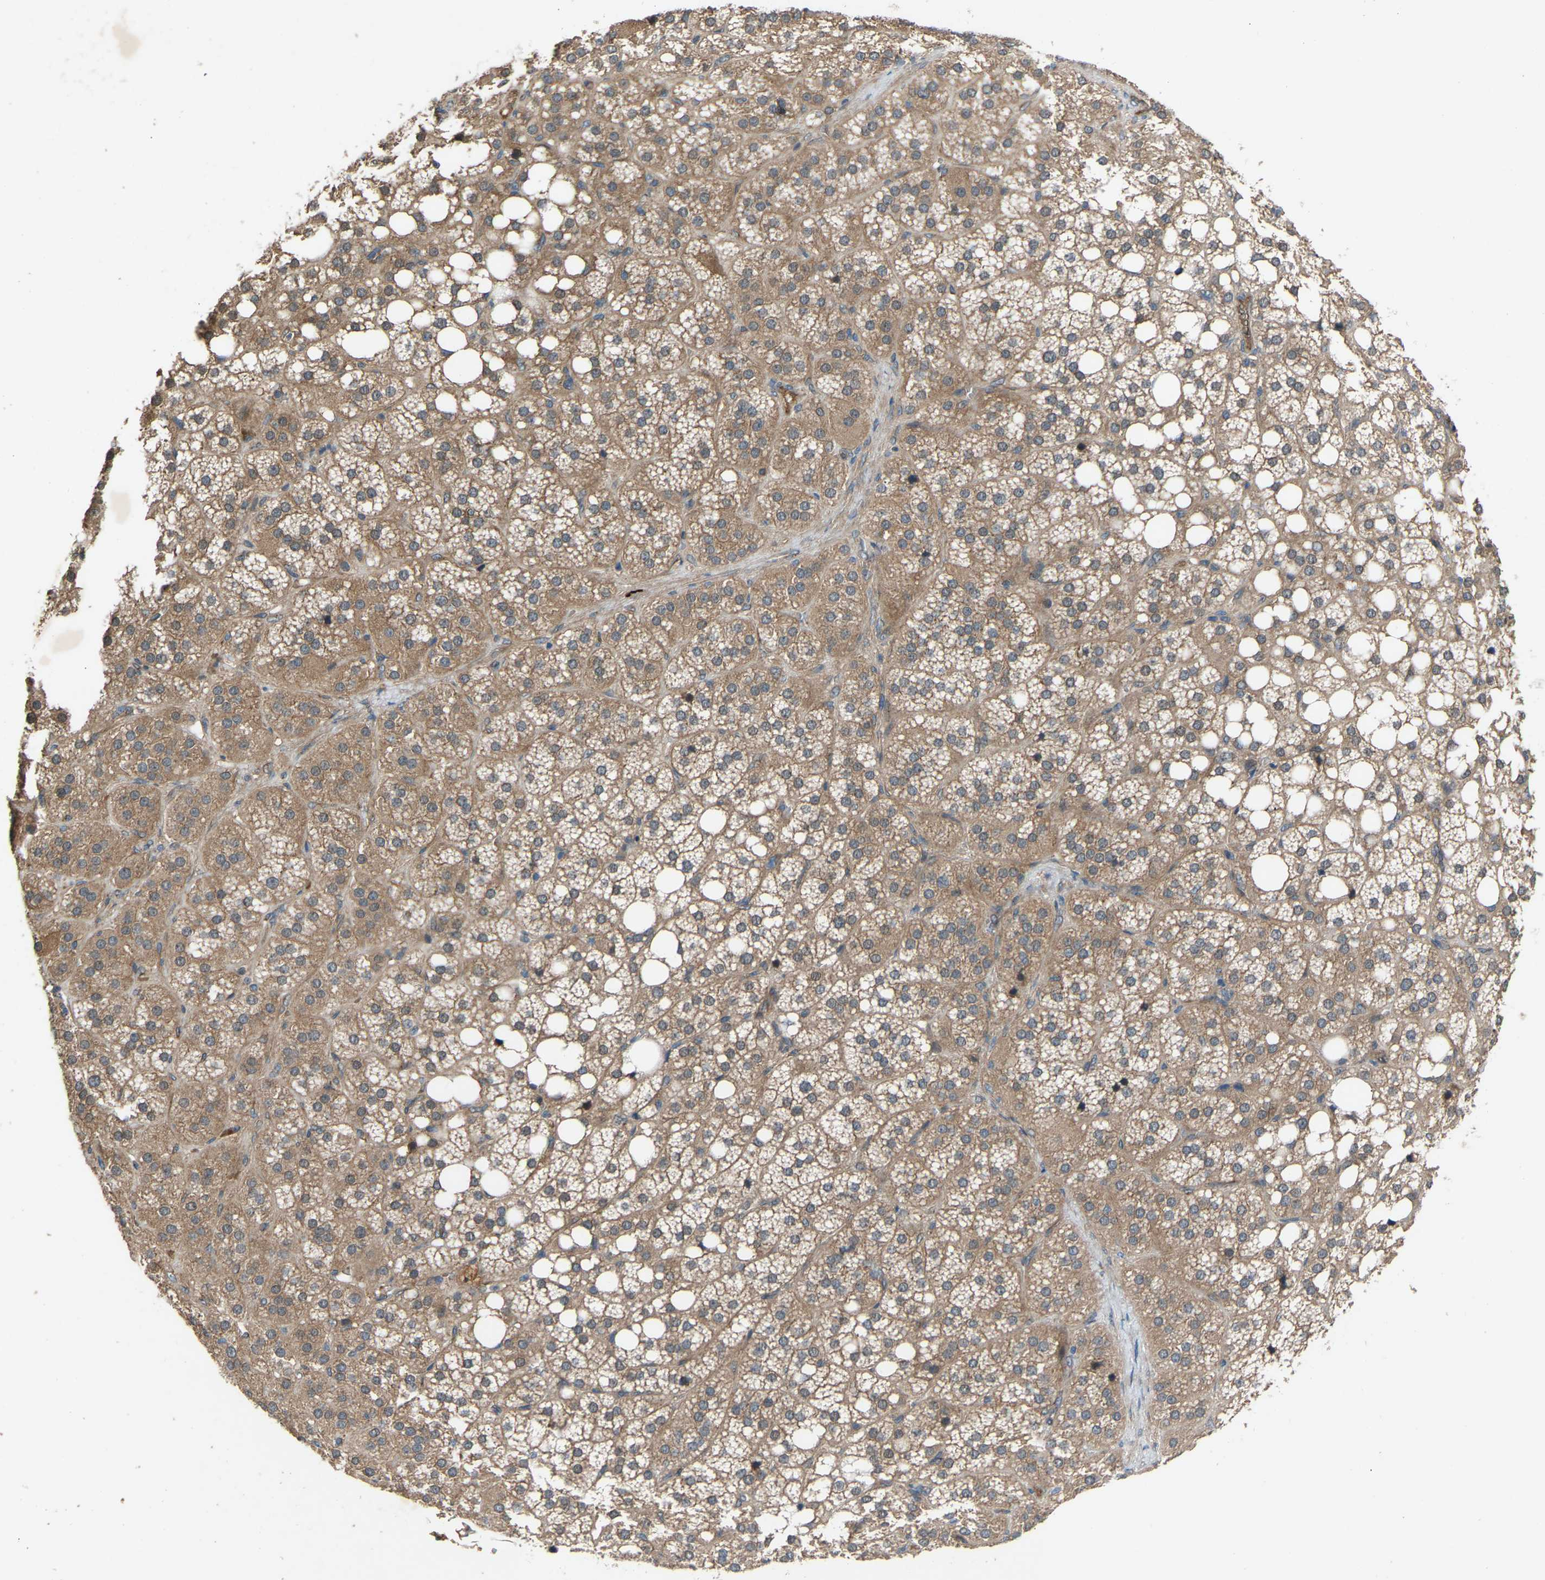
{"staining": {"intensity": "moderate", "quantity": ">75%", "location": "cytoplasmic/membranous"}, "tissue": "adrenal gland", "cell_type": "Glandular cells", "image_type": "normal", "snomed": [{"axis": "morphology", "description": "Normal tissue, NOS"}, {"axis": "topography", "description": "Adrenal gland"}], "caption": "About >75% of glandular cells in normal adrenal gland show moderate cytoplasmic/membranous protein positivity as visualized by brown immunohistochemical staining.", "gene": "GAS2L1", "patient": {"sex": "female", "age": 59}}